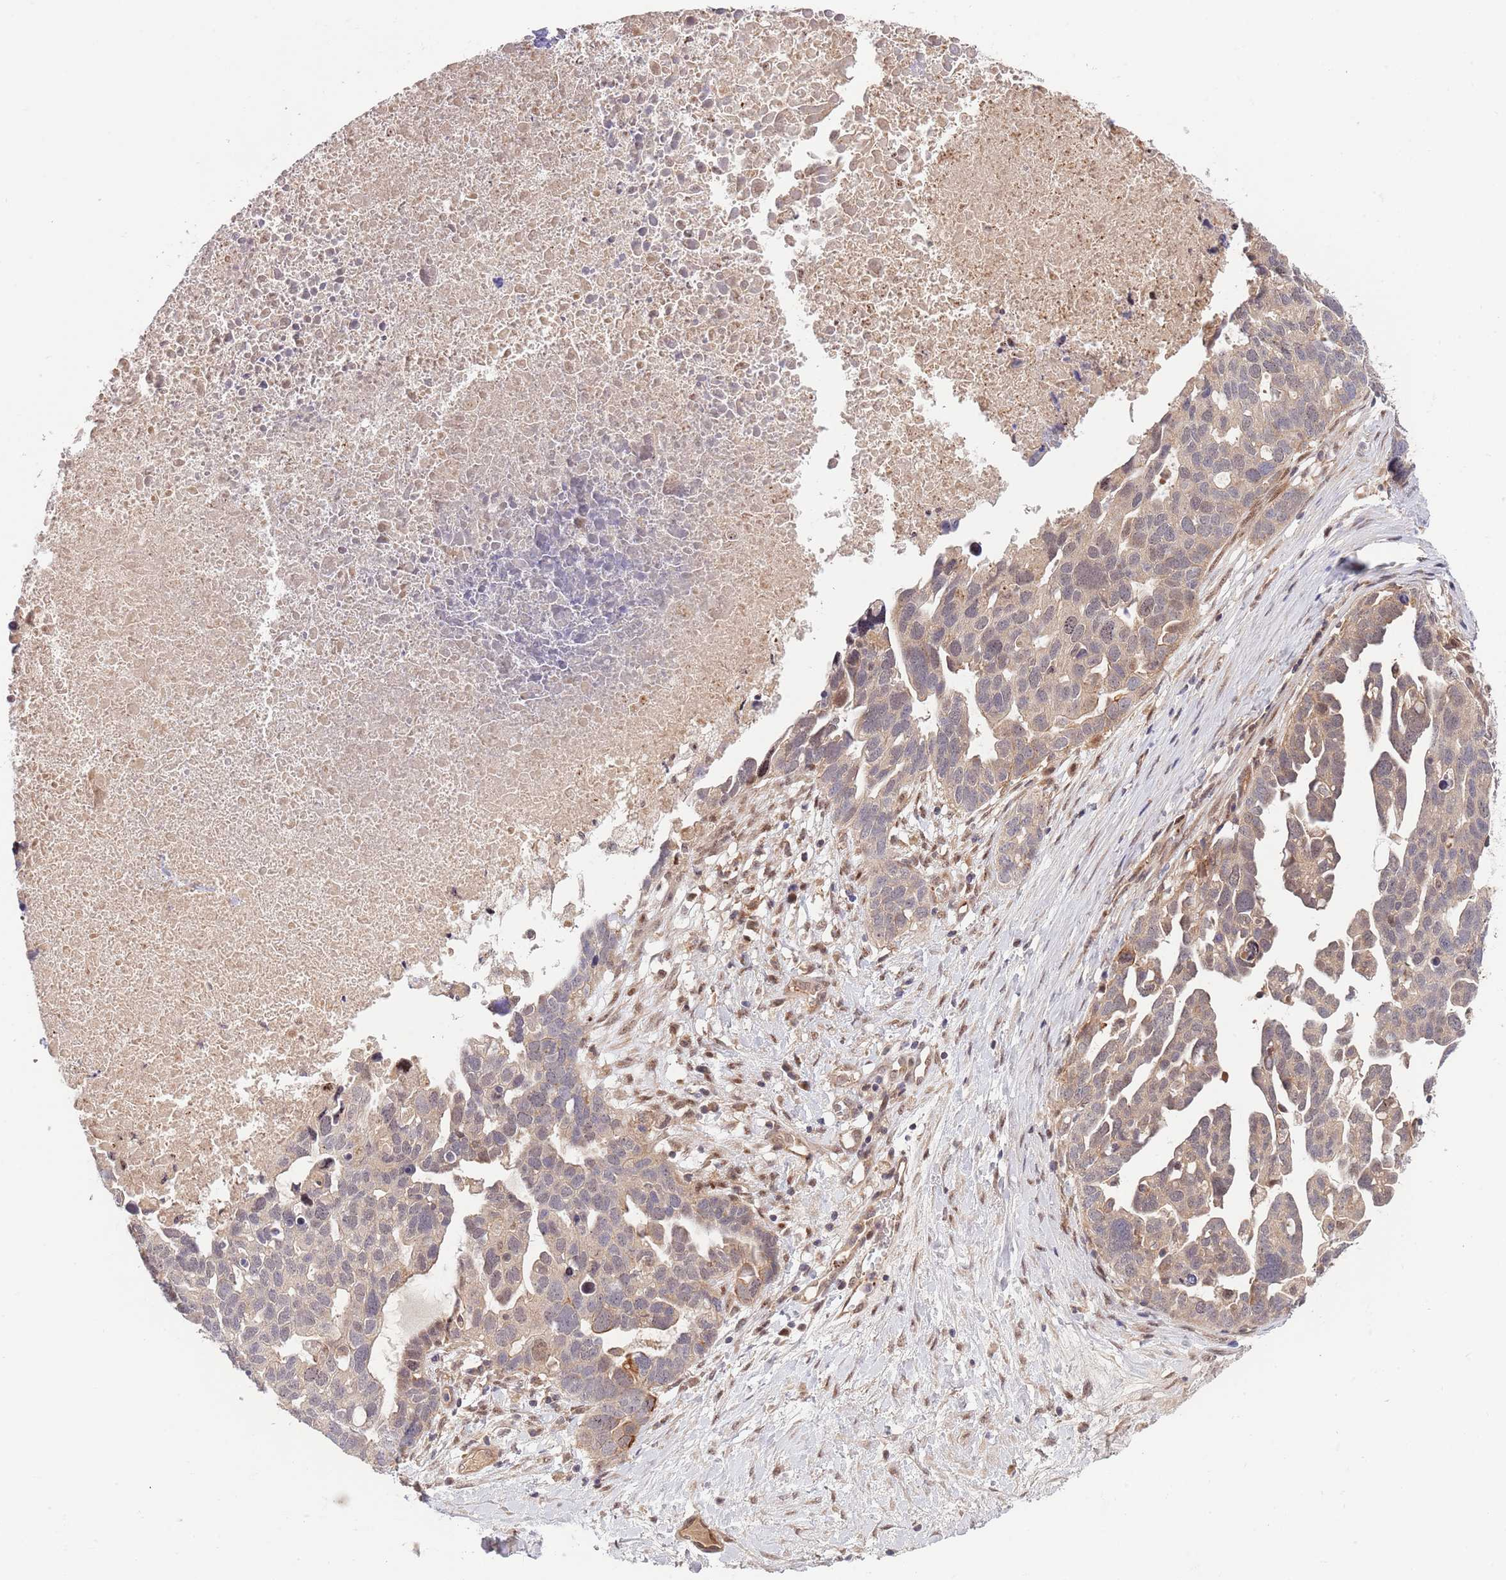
{"staining": {"intensity": "weak", "quantity": "25%-75%", "location": "cytoplasmic/membranous"}, "tissue": "ovarian cancer", "cell_type": "Tumor cells", "image_type": "cancer", "snomed": [{"axis": "morphology", "description": "Cystadenocarcinoma, serous, NOS"}, {"axis": "topography", "description": "Ovary"}], "caption": "The immunohistochemical stain highlights weak cytoplasmic/membranous expression in tumor cells of ovarian cancer (serous cystadenocarcinoma) tissue.", "gene": "PRR16", "patient": {"sex": "female", "age": 54}}